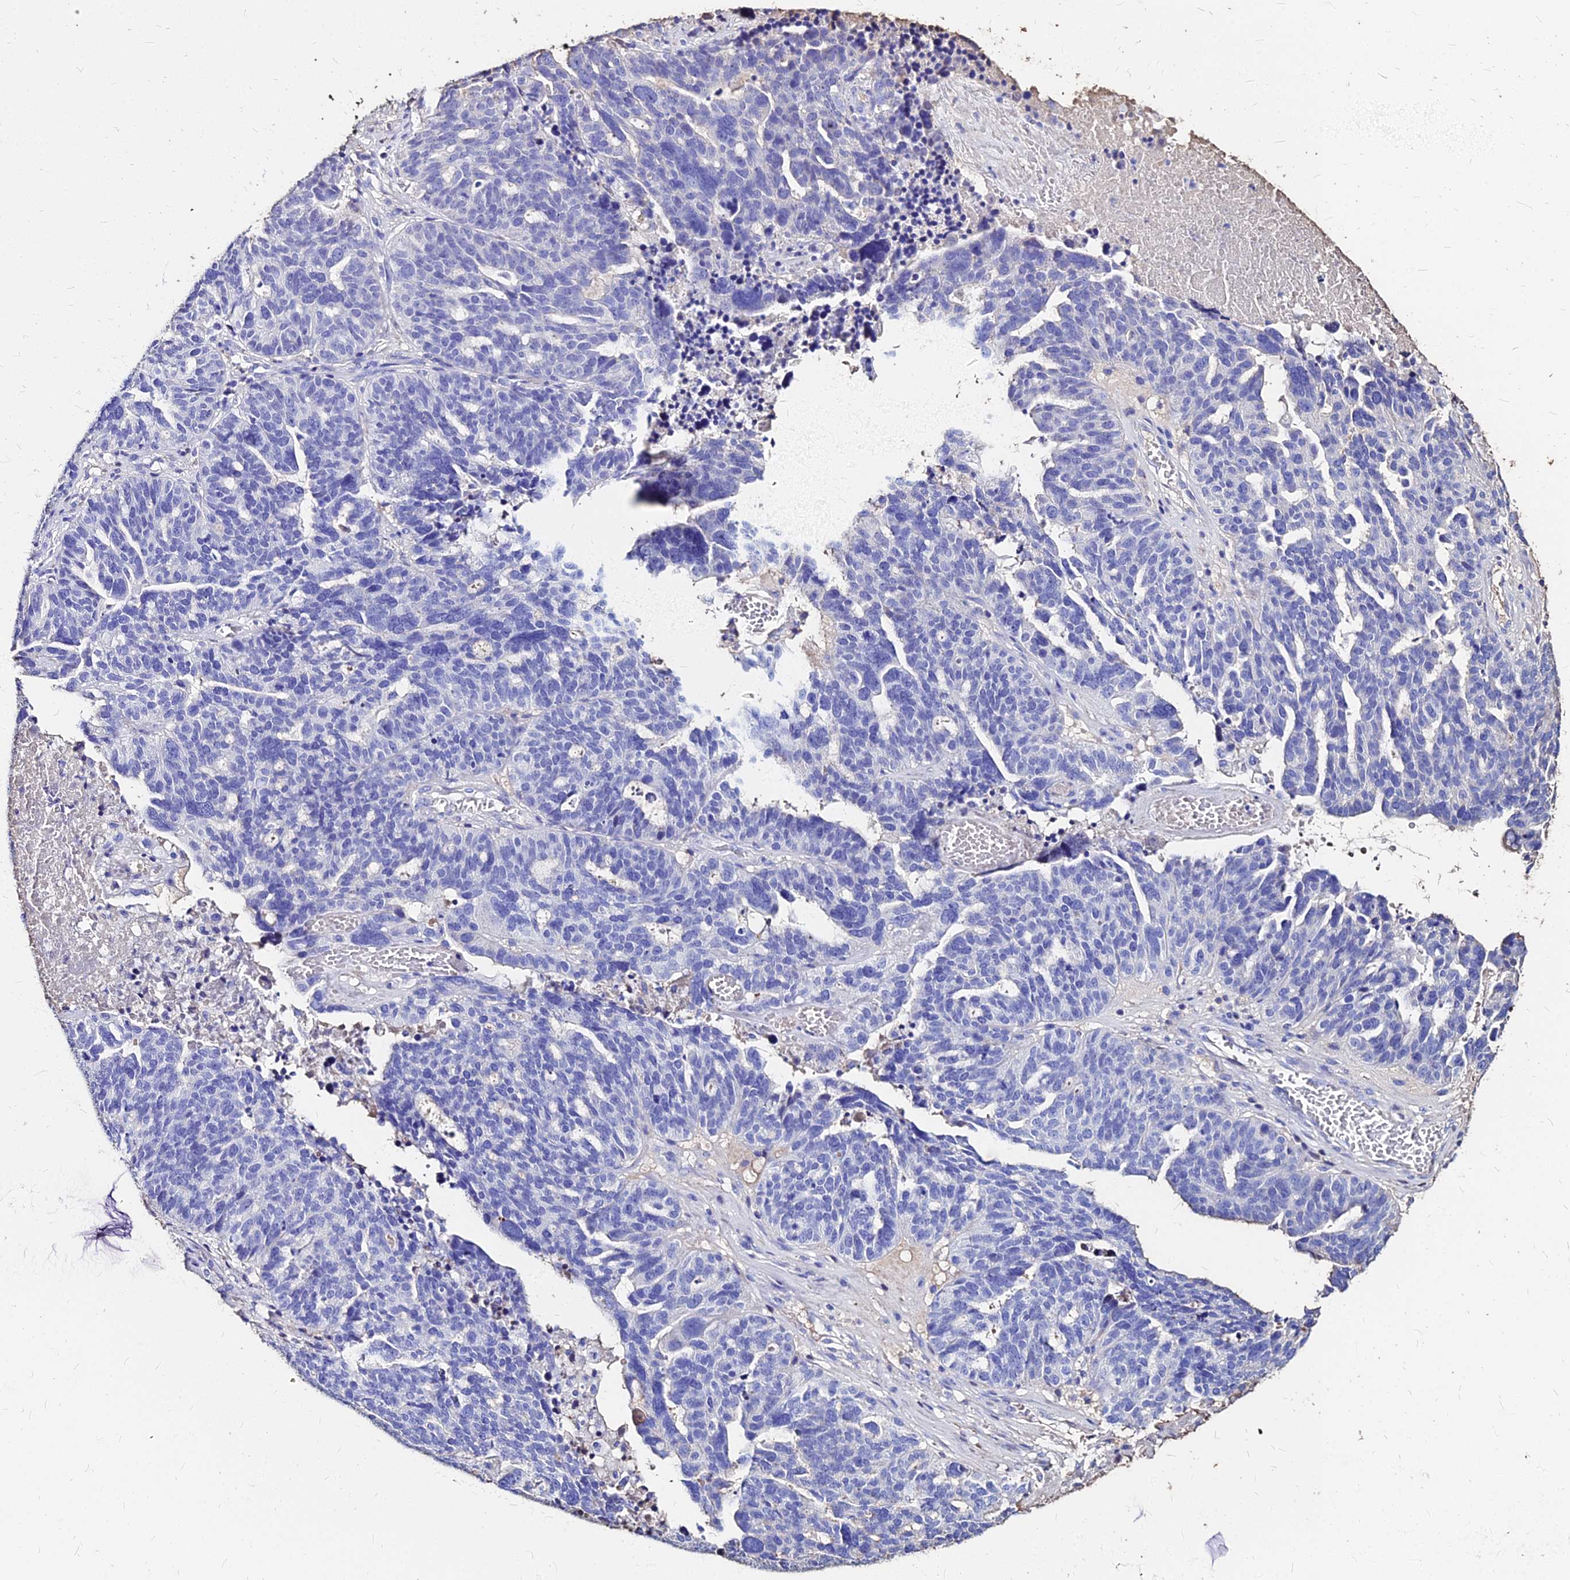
{"staining": {"intensity": "negative", "quantity": "none", "location": "none"}, "tissue": "ovarian cancer", "cell_type": "Tumor cells", "image_type": "cancer", "snomed": [{"axis": "morphology", "description": "Cystadenocarcinoma, serous, NOS"}, {"axis": "topography", "description": "Ovary"}], "caption": "Immunohistochemical staining of serous cystadenocarcinoma (ovarian) exhibits no significant positivity in tumor cells.", "gene": "NME5", "patient": {"sex": "female", "age": 59}}